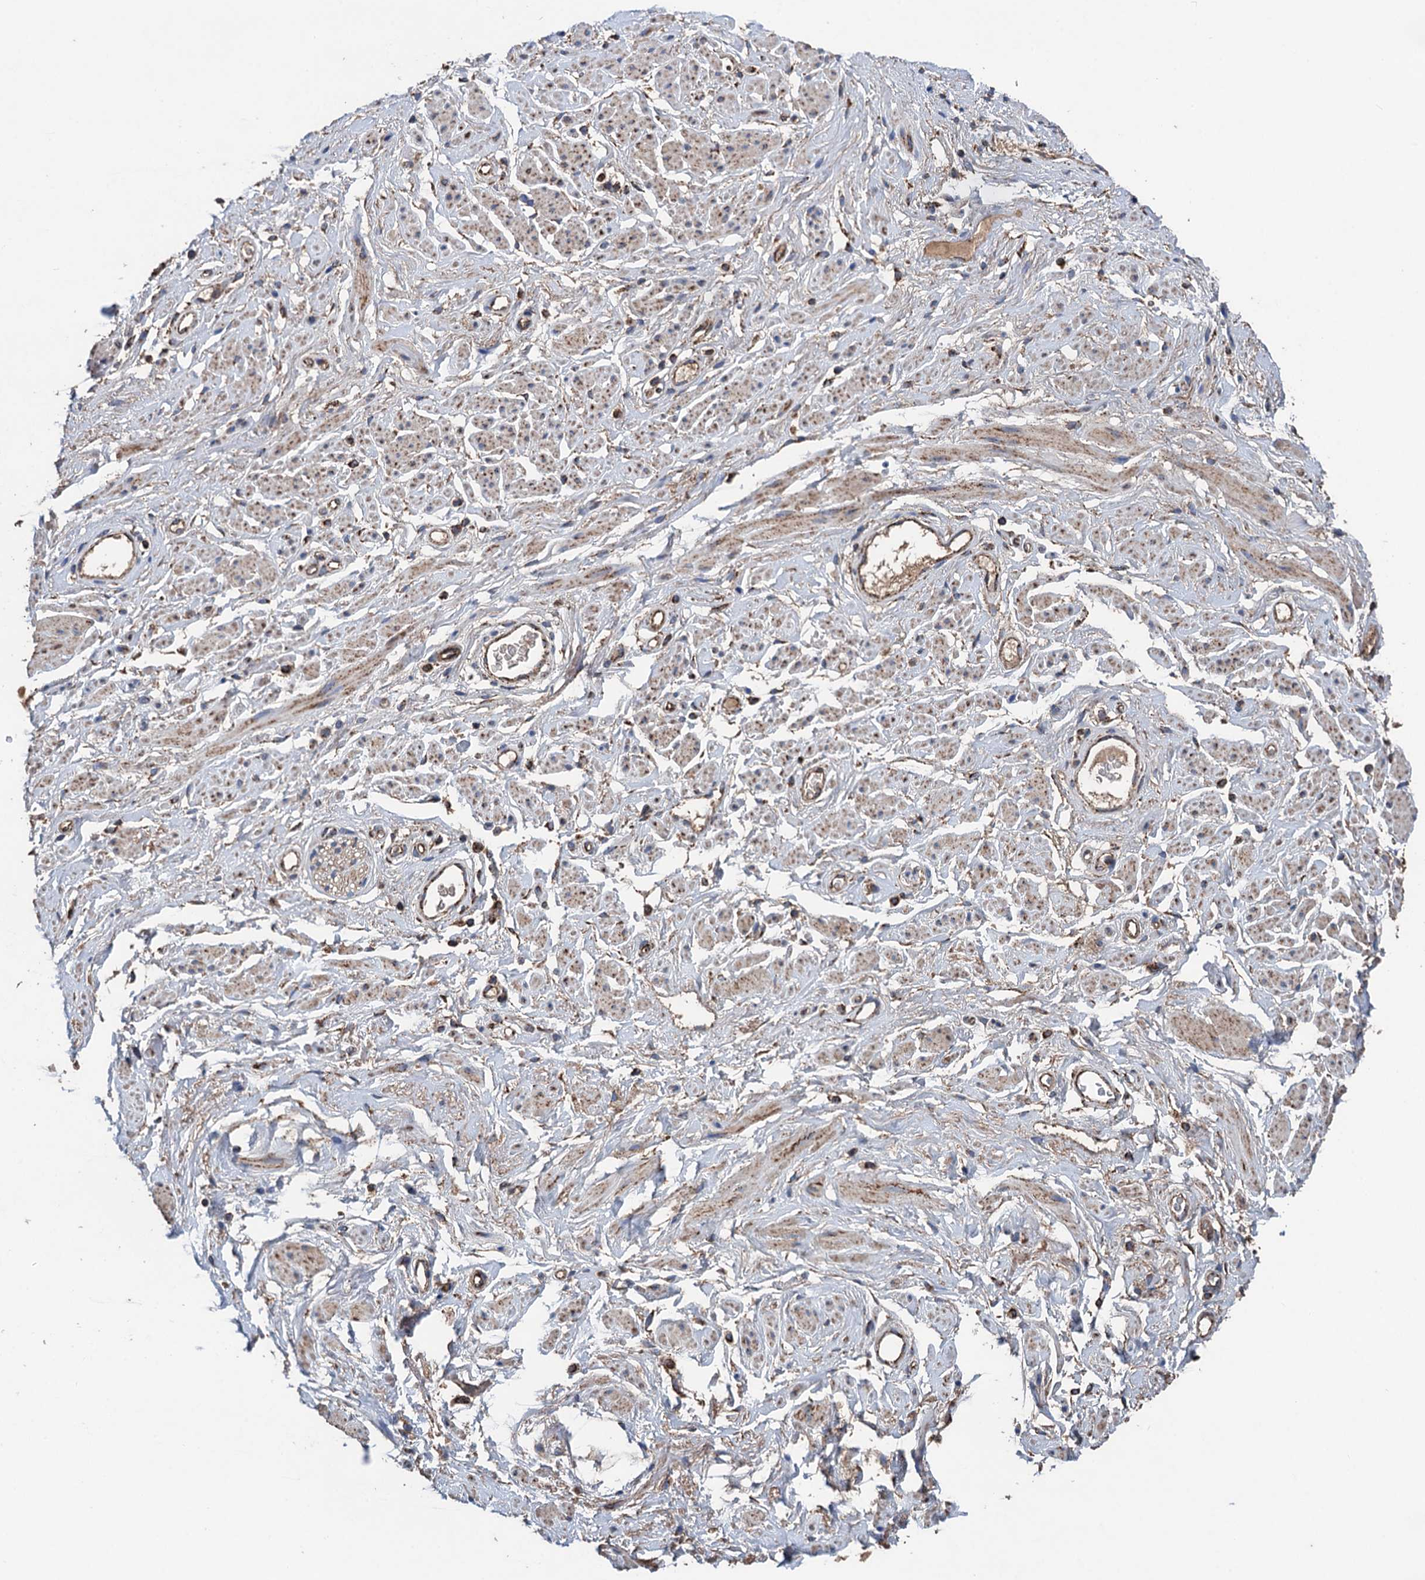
{"staining": {"intensity": "moderate", "quantity": ">75%", "location": "cytoplasmic/membranous"}, "tissue": "adipose tissue", "cell_type": "Adipocytes", "image_type": "normal", "snomed": [{"axis": "morphology", "description": "Normal tissue, NOS"}, {"axis": "morphology", "description": "Adenocarcinoma, NOS"}, {"axis": "topography", "description": "Rectum"}, {"axis": "topography", "description": "Vagina"}, {"axis": "topography", "description": "Peripheral nerve tissue"}], "caption": "Immunohistochemistry (IHC) image of normal adipose tissue stained for a protein (brown), which displays medium levels of moderate cytoplasmic/membranous positivity in approximately >75% of adipocytes.", "gene": "DGLUCY", "patient": {"sex": "female", "age": 71}}